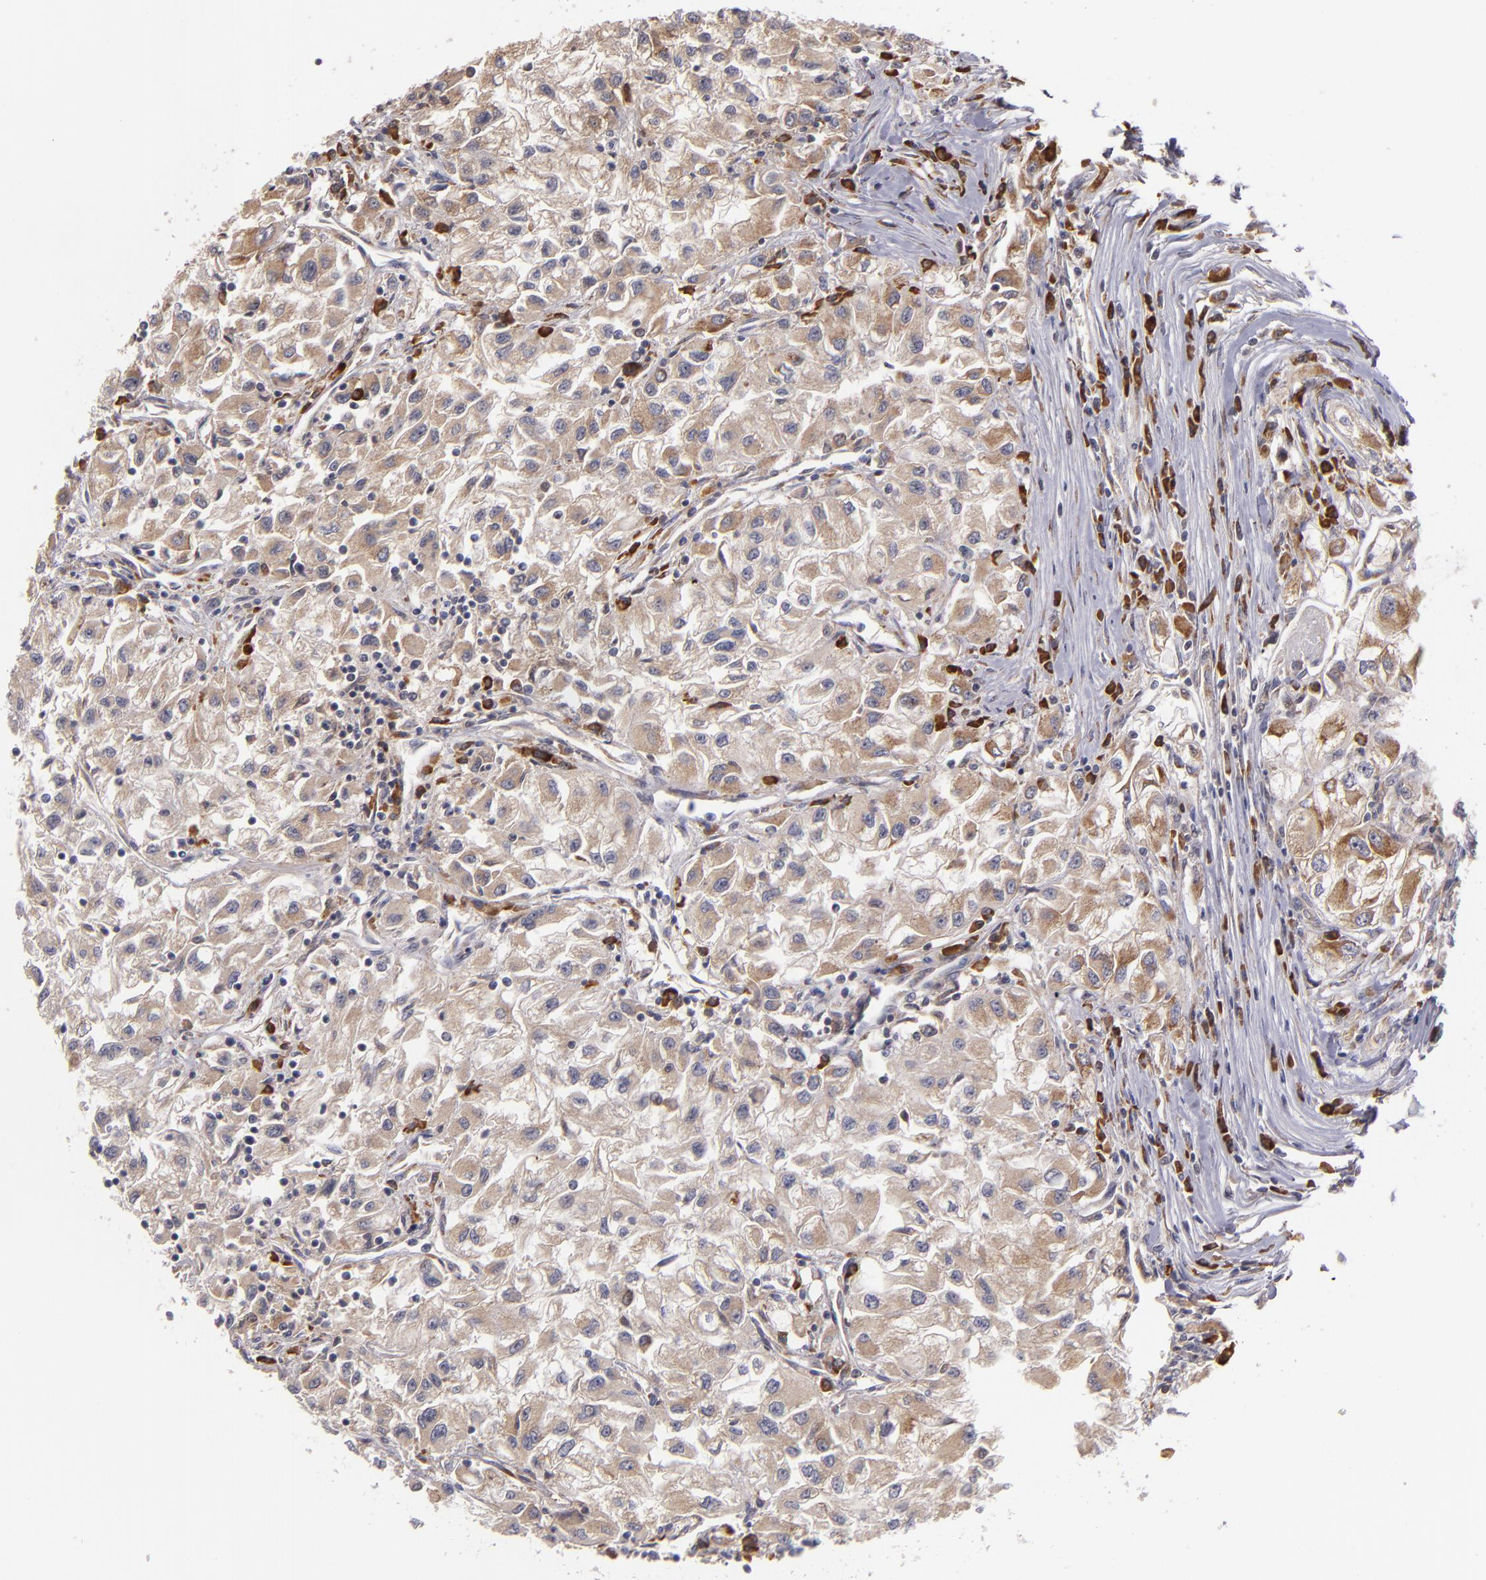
{"staining": {"intensity": "weak", "quantity": ">75%", "location": "cytoplasmic/membranous"}, "tissue": "renal cancer", "cell_type": "Tumor cells", "image_type": "cancer", "snomed": [{"axis": "morphology", "description": "Adenocarcinoma, NOS"}, {"axis": "topography", "description": "Kidney"}], "caption": "This is a micrograph of IHC staining of adenocarcinoma (renal), which shows weak expression in the cytoplasmic/membranous of tumor cells.", "gene": "CASP1", "patient": {"sex": "male", "age": 59}}